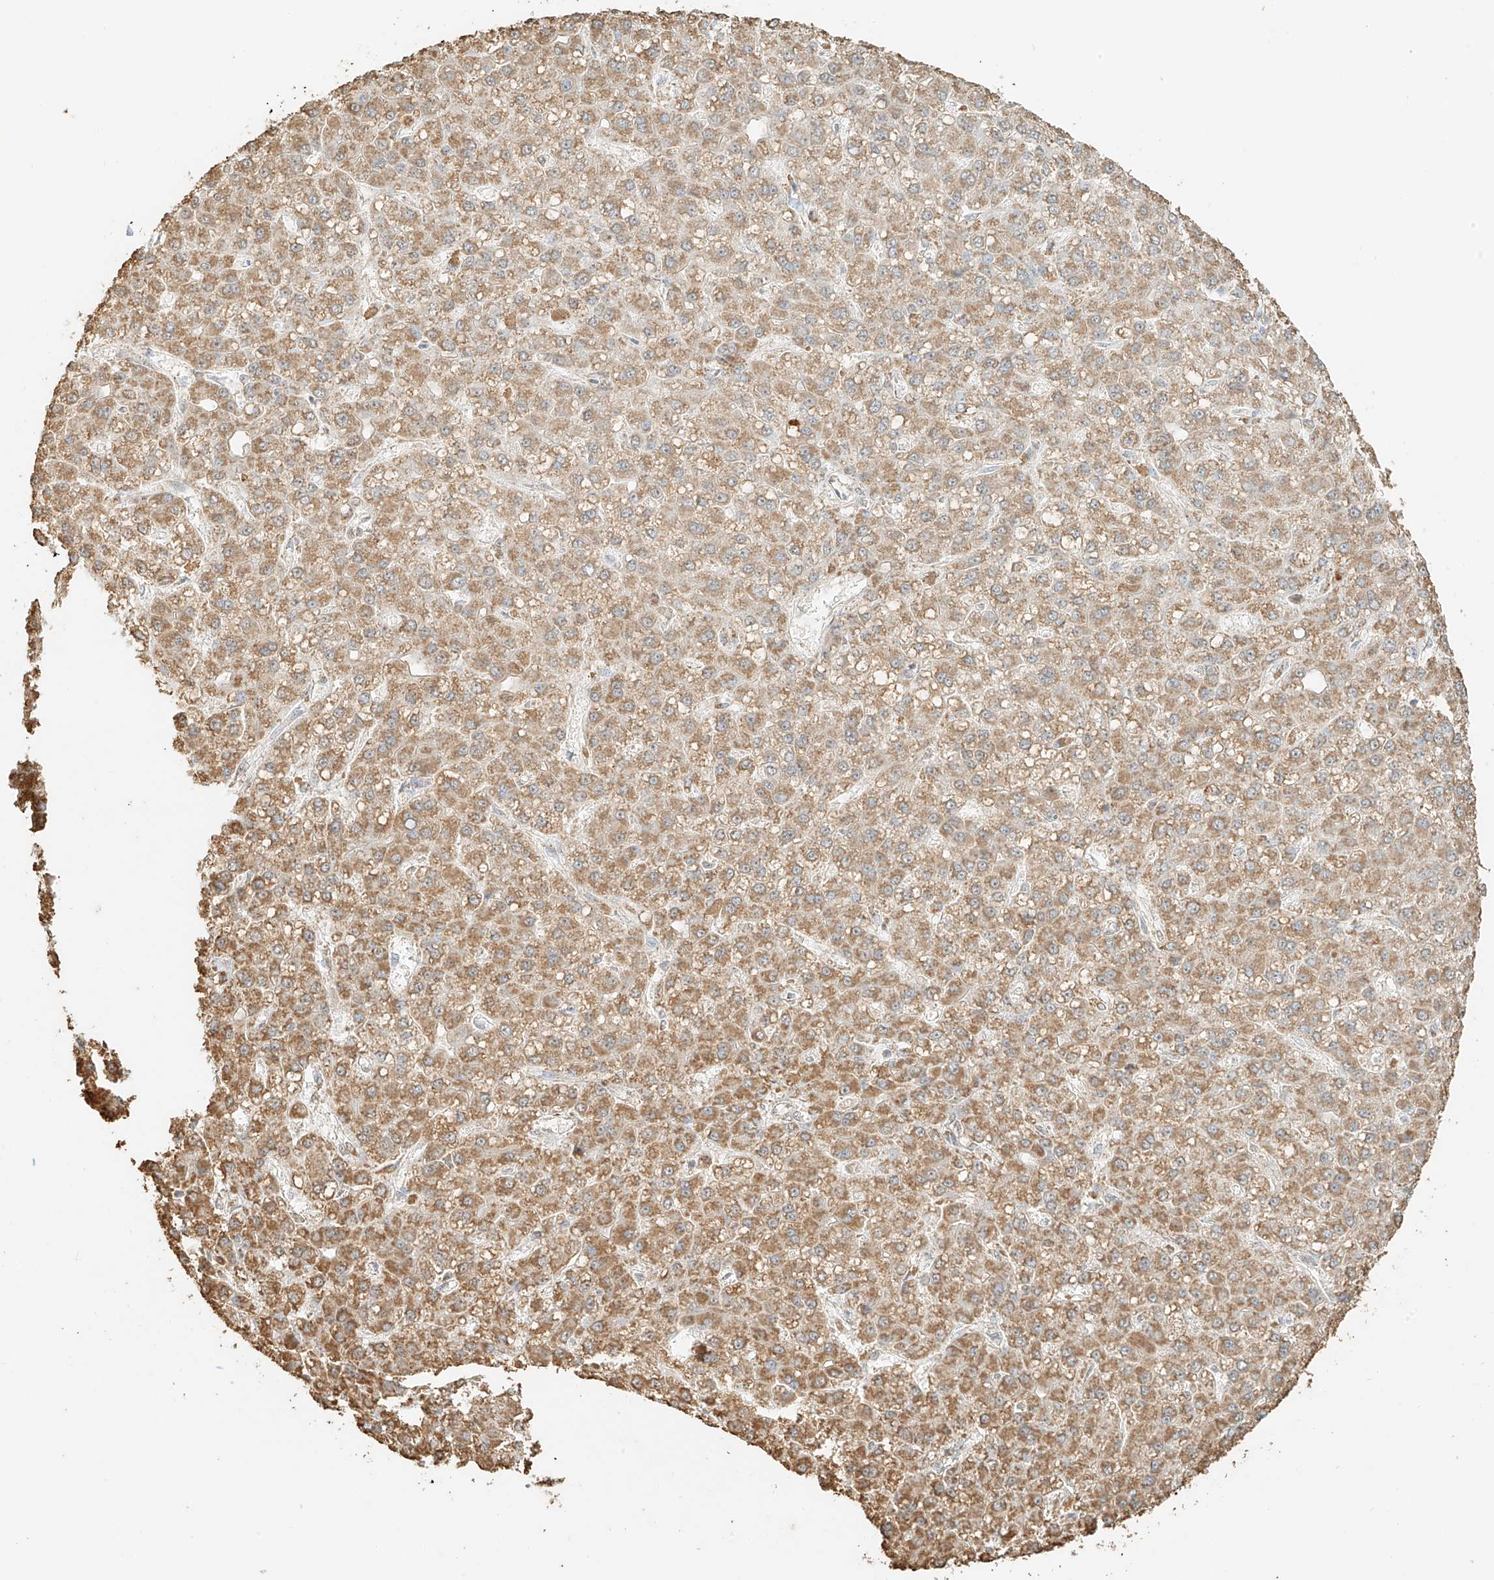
{"staining": {"intensity": "moderate", "quantity": ">75%", "location": "cytoplasmic/membranous"}, "tissue": "liver cancer", "cell_type": "Tumor cells", "image_type": "cancer", "snomed": [{"axis": "morphology", "description": "Carcinoma, Hepatocellular, NOS"}, {"axis": "topography", "description": "Liver"}], "caption": "Liver hepatocellular carcinoma tissue displays moderate cytoplasmic/membranous staining in about >75% of tumor cells, visualized by immunohistochemistry. (DAB (3,3'-diaminobenzidine) IHC, brown staining for protein, blue staining for nuclei).", "gene": "MIPEP", "patient": {"sex": "male", "age": 67}}